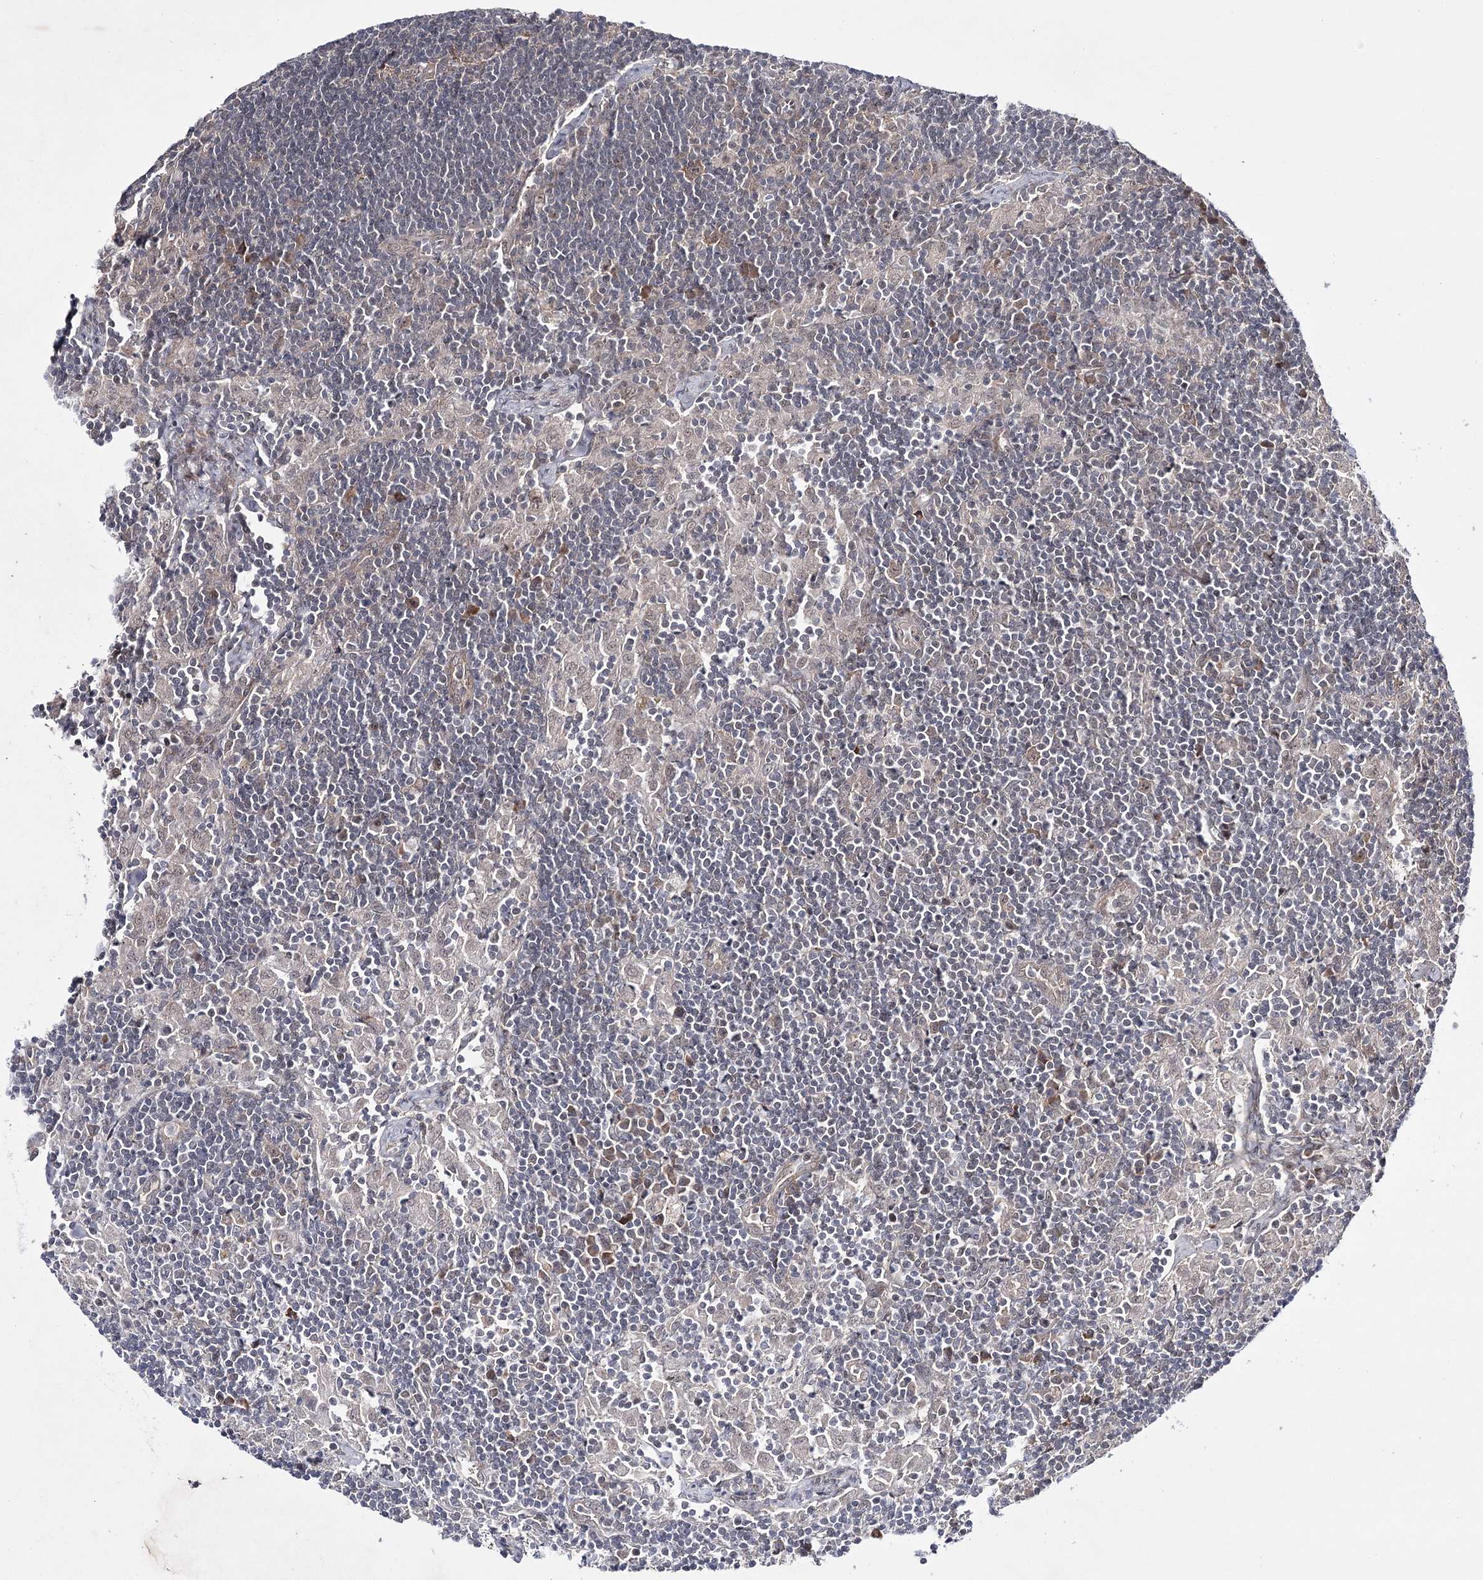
{"staining": {"intensity": "weak", "quantity": "<25%", "location": "cytoplasmic/membranous"}, "tissue": "lymph node", "cell_type": "Germinal center cells", "image_type": "normal", "snomed": [{"axis": "morphology", "description": "Normal tissue, NOS"}, {"axis": "topography", "description": "Lymph node"}], "caption": "Germinal center cells show no significant positivity in normal lymph node.", "gene": "HOXC11", "patient": {"sex": "male", "age": 24}}